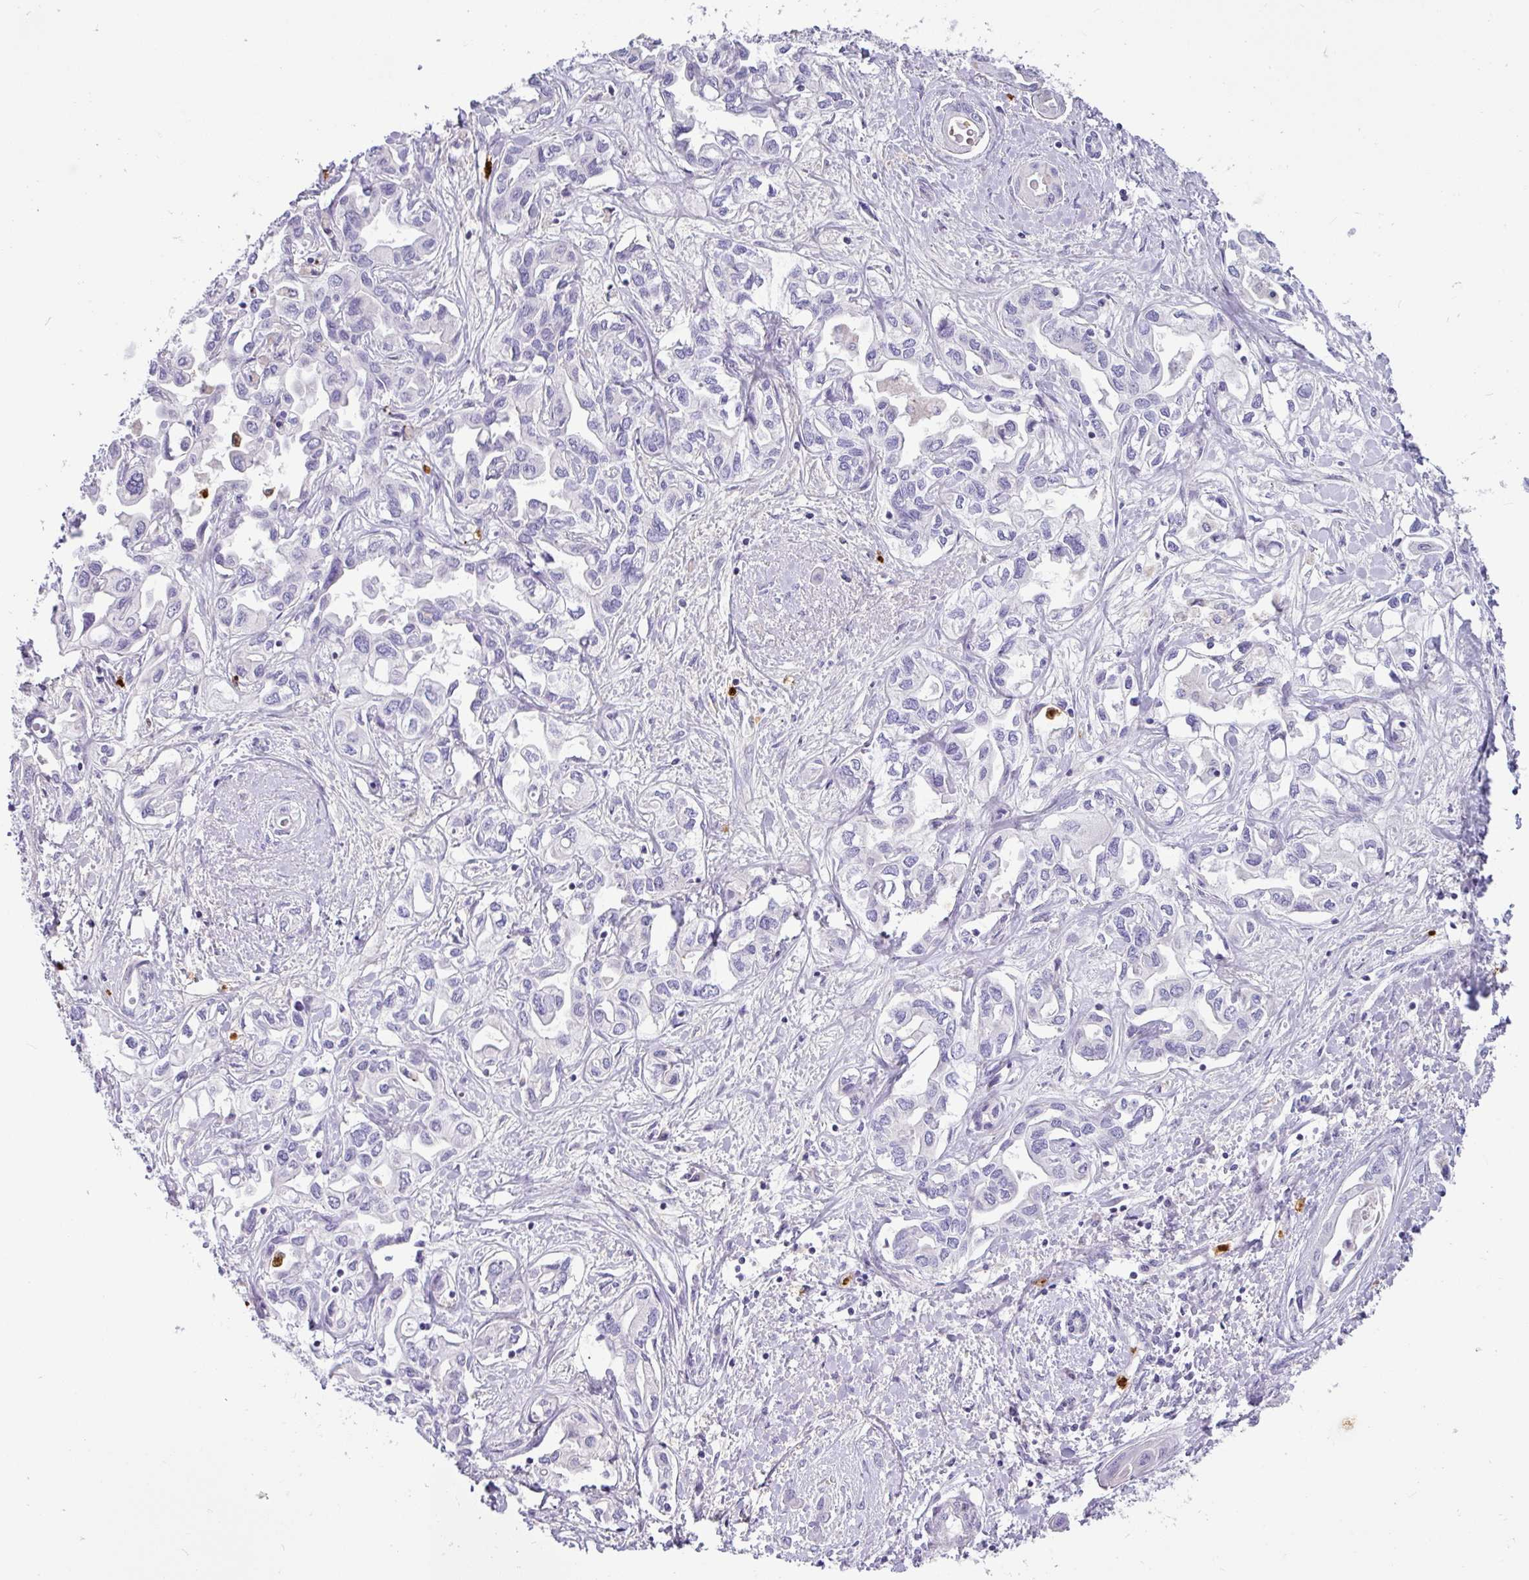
{"staining": {"intensity": "negative", "quantity": "none", "location": "none"}, "tissue": "liver cancer", "cell_type": "Tumor cells", "image_type": "cancer", "snomed": [{"axis": "morphology", "description": "Cholangiocarcinoma"}, {"axis": "topography", "description": "Liver"}], "caption": "Immunohistochemistry micrograph of liver cancer (cholangiocarcinoma) stained for a protein (brown), which displays no staining in tumor cells. (DAB immunohistochemistry, high magnification).", "gene": "SH2D3C", "patient": {"sex": "female", "age": 64}}